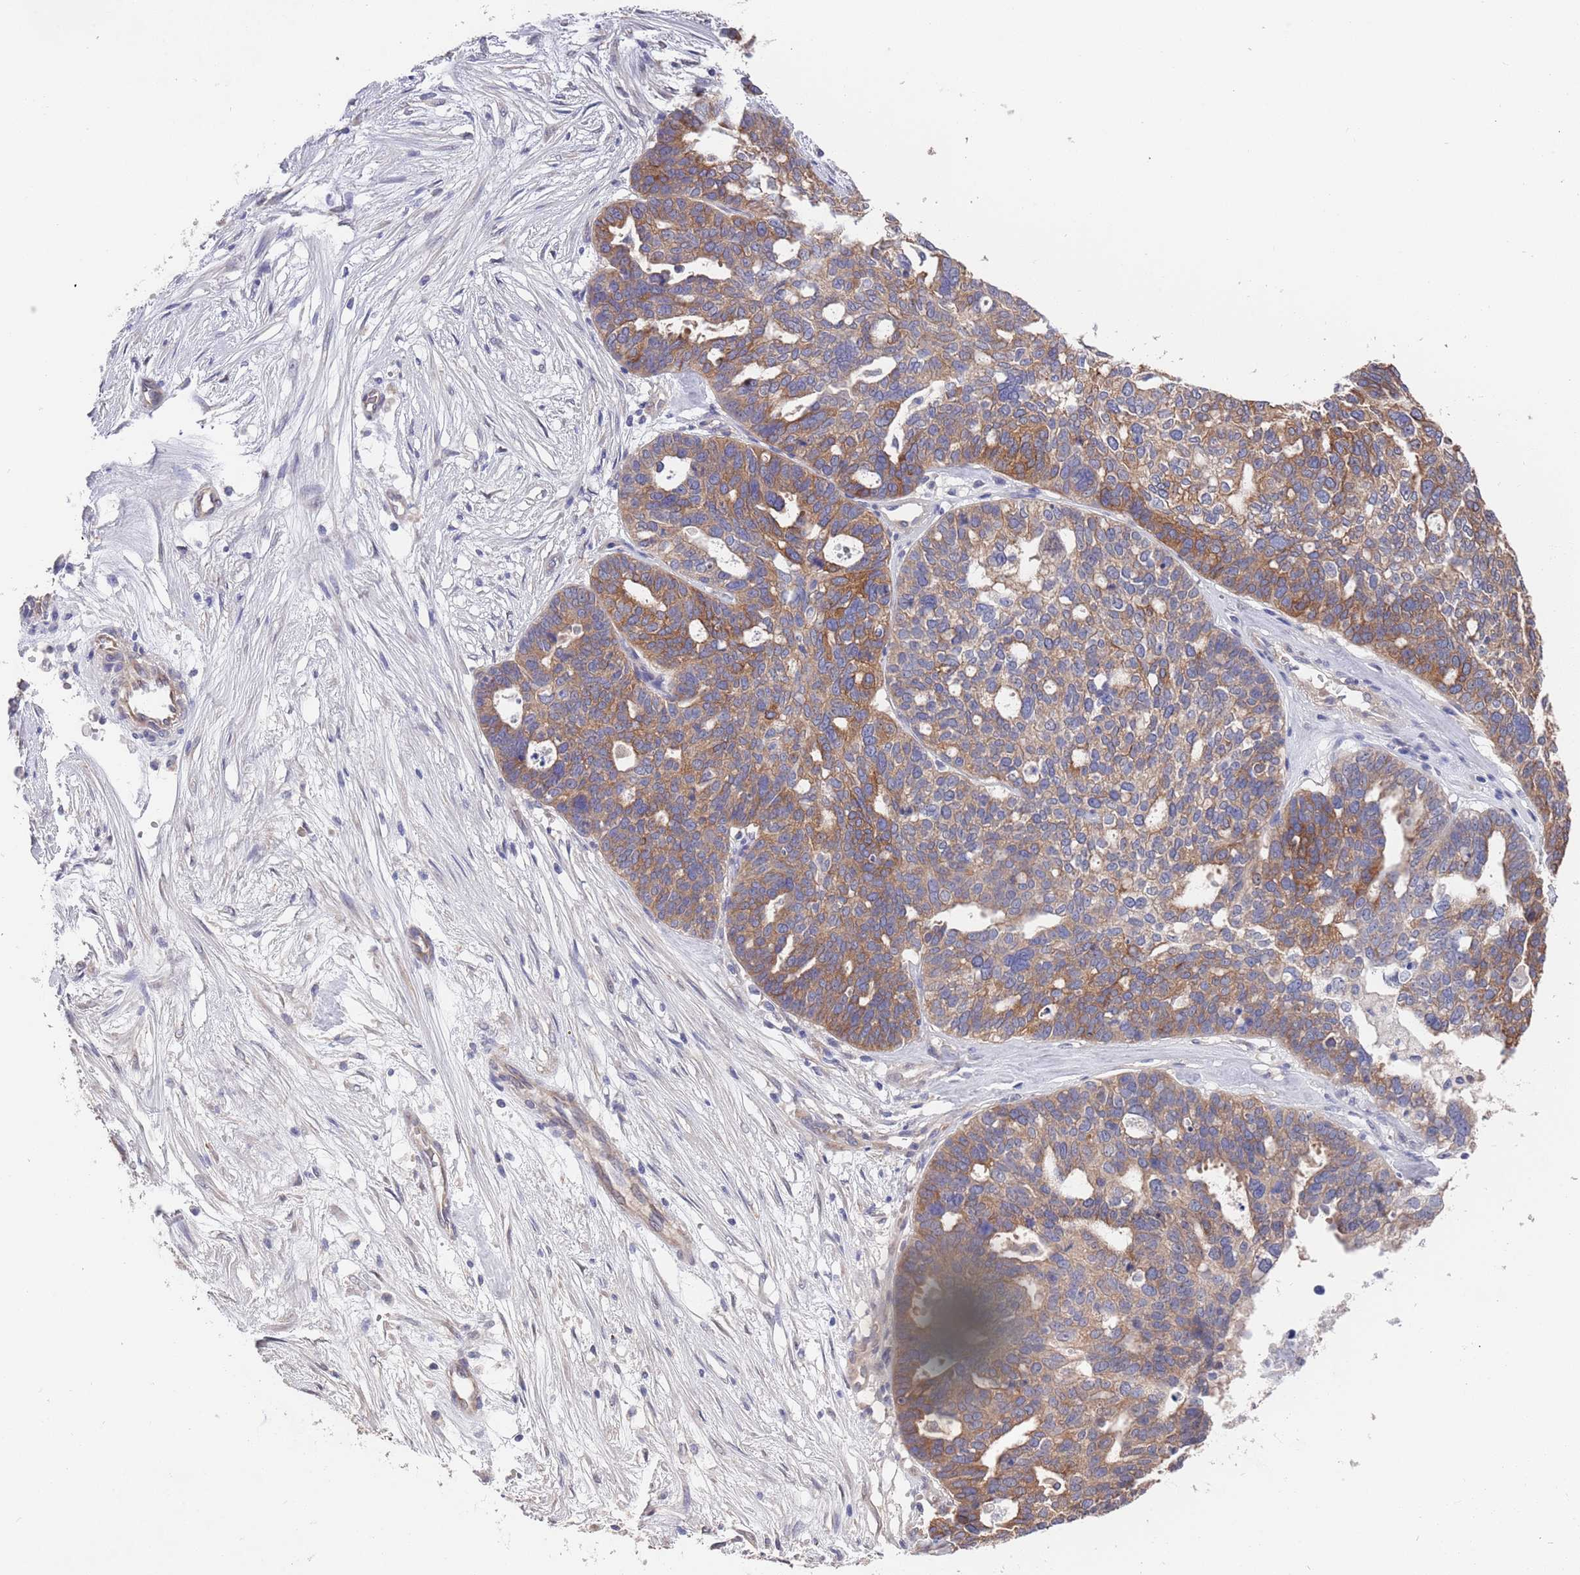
{"staining": {"intensity": "moderate", "quantity": "25%-75%", "location": "cytoplasmic/membranous"}, "tissue": "ovarian cancer", "cell_type": "Tumor cells", "image_type": "cancer", "snomed": [{"axis": "morphology", "description": "Cystadenocarcinoma, serous, NOS"}, {"axis": "topography", "description": "Ovary"}], "caption": "An immunohistochemistry (IHC) image of neoplastic tissue is shown. Protein staining in brown highlights moderate cytoplasmic/membranous positivity in ovarian cancer (serous cystadenocarcinoma) within tumor cells.", "gene": "ANK2", "patient": {"sex": "female", "age": 59}}